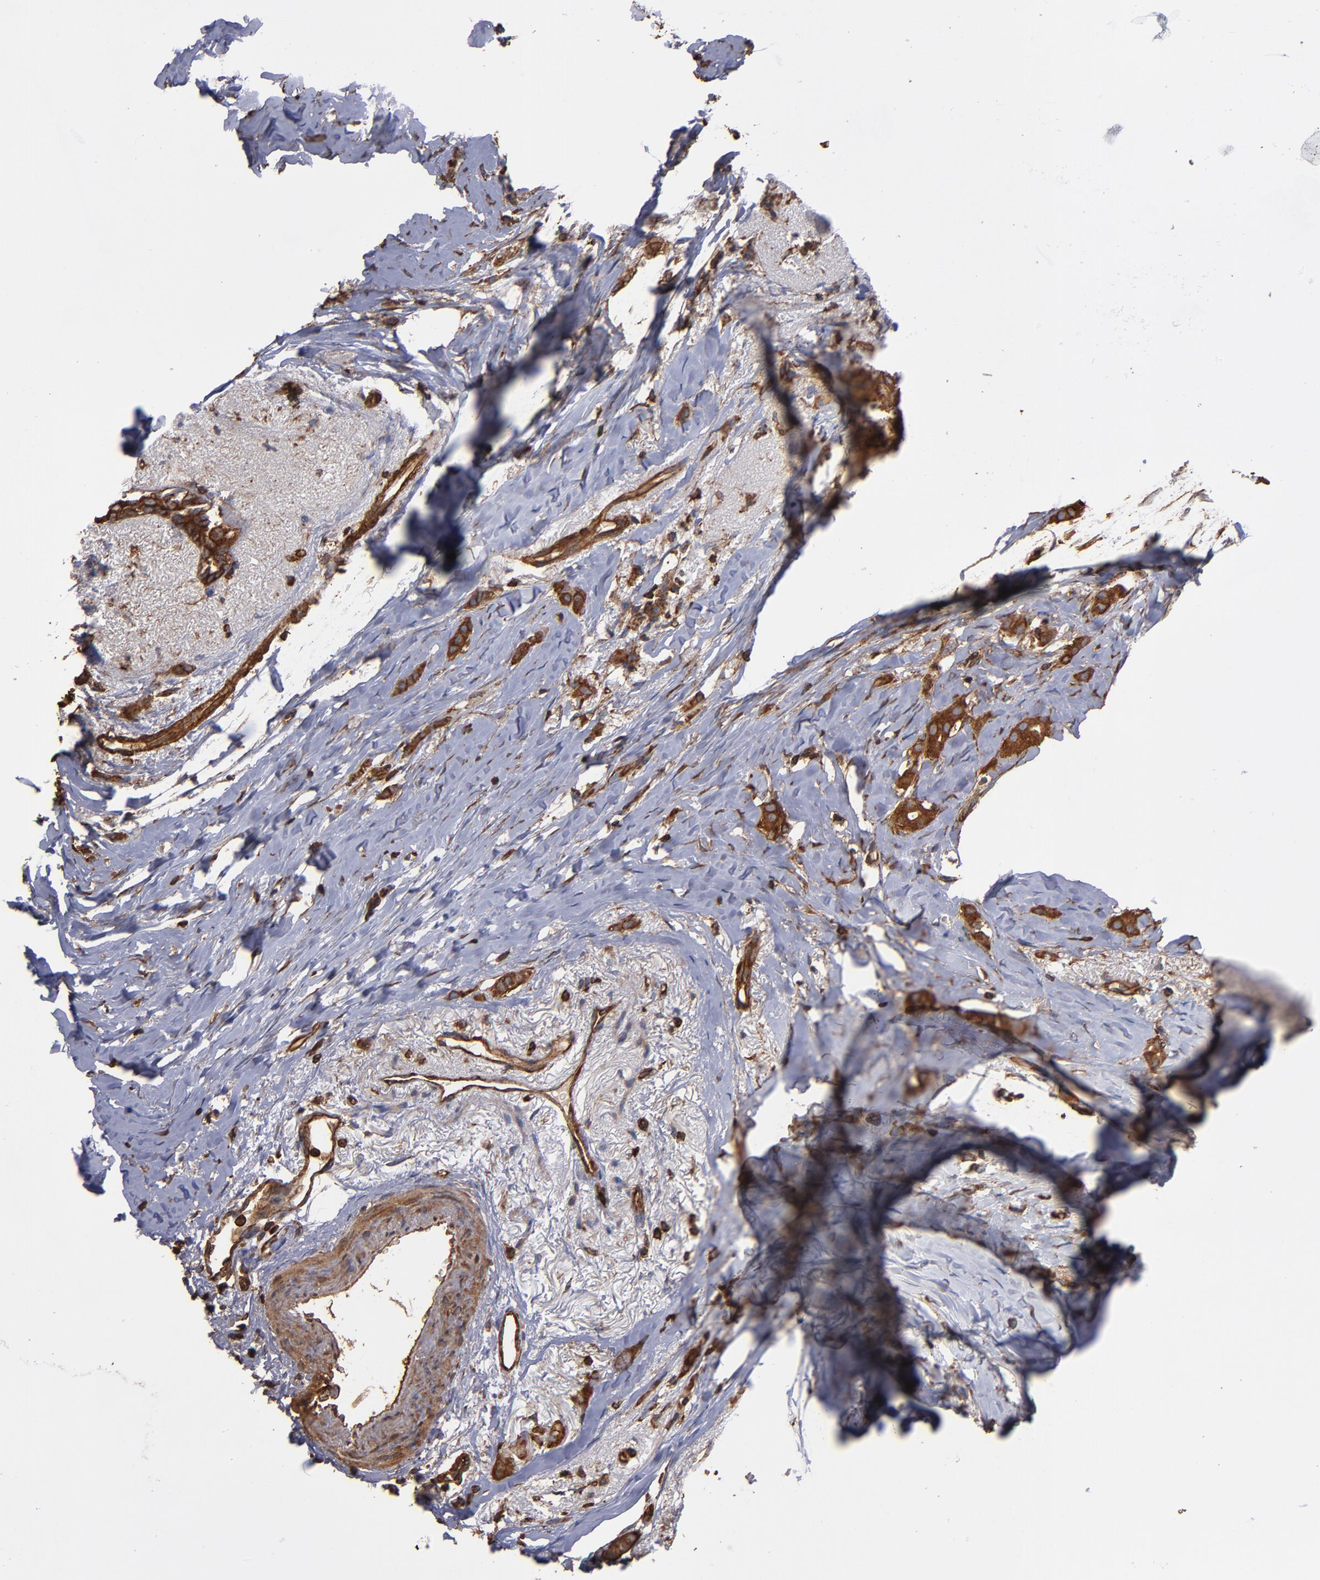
{"staining": {"intensity": "strong", "quantity": ">75%", "location": "cytoplasmic/membranous"}, "tissue": "breast cancer", "cell_type": "Tumor cells", "image_type": "cancer", "snomed": [{"axis": "morphology", "description": "Lobular carcinoma"}, {"axis": "topography", "description": "Breast"}], "caption": "A photomicrograph showing strong cytoplasmic/membranous positivity in about >75% of tumor cells in breast lobular carcinoma, as visualized by brown immunohistochemical staining.", "gene": "ACTN4", "patient": {"sex": "female", "age": 55}}